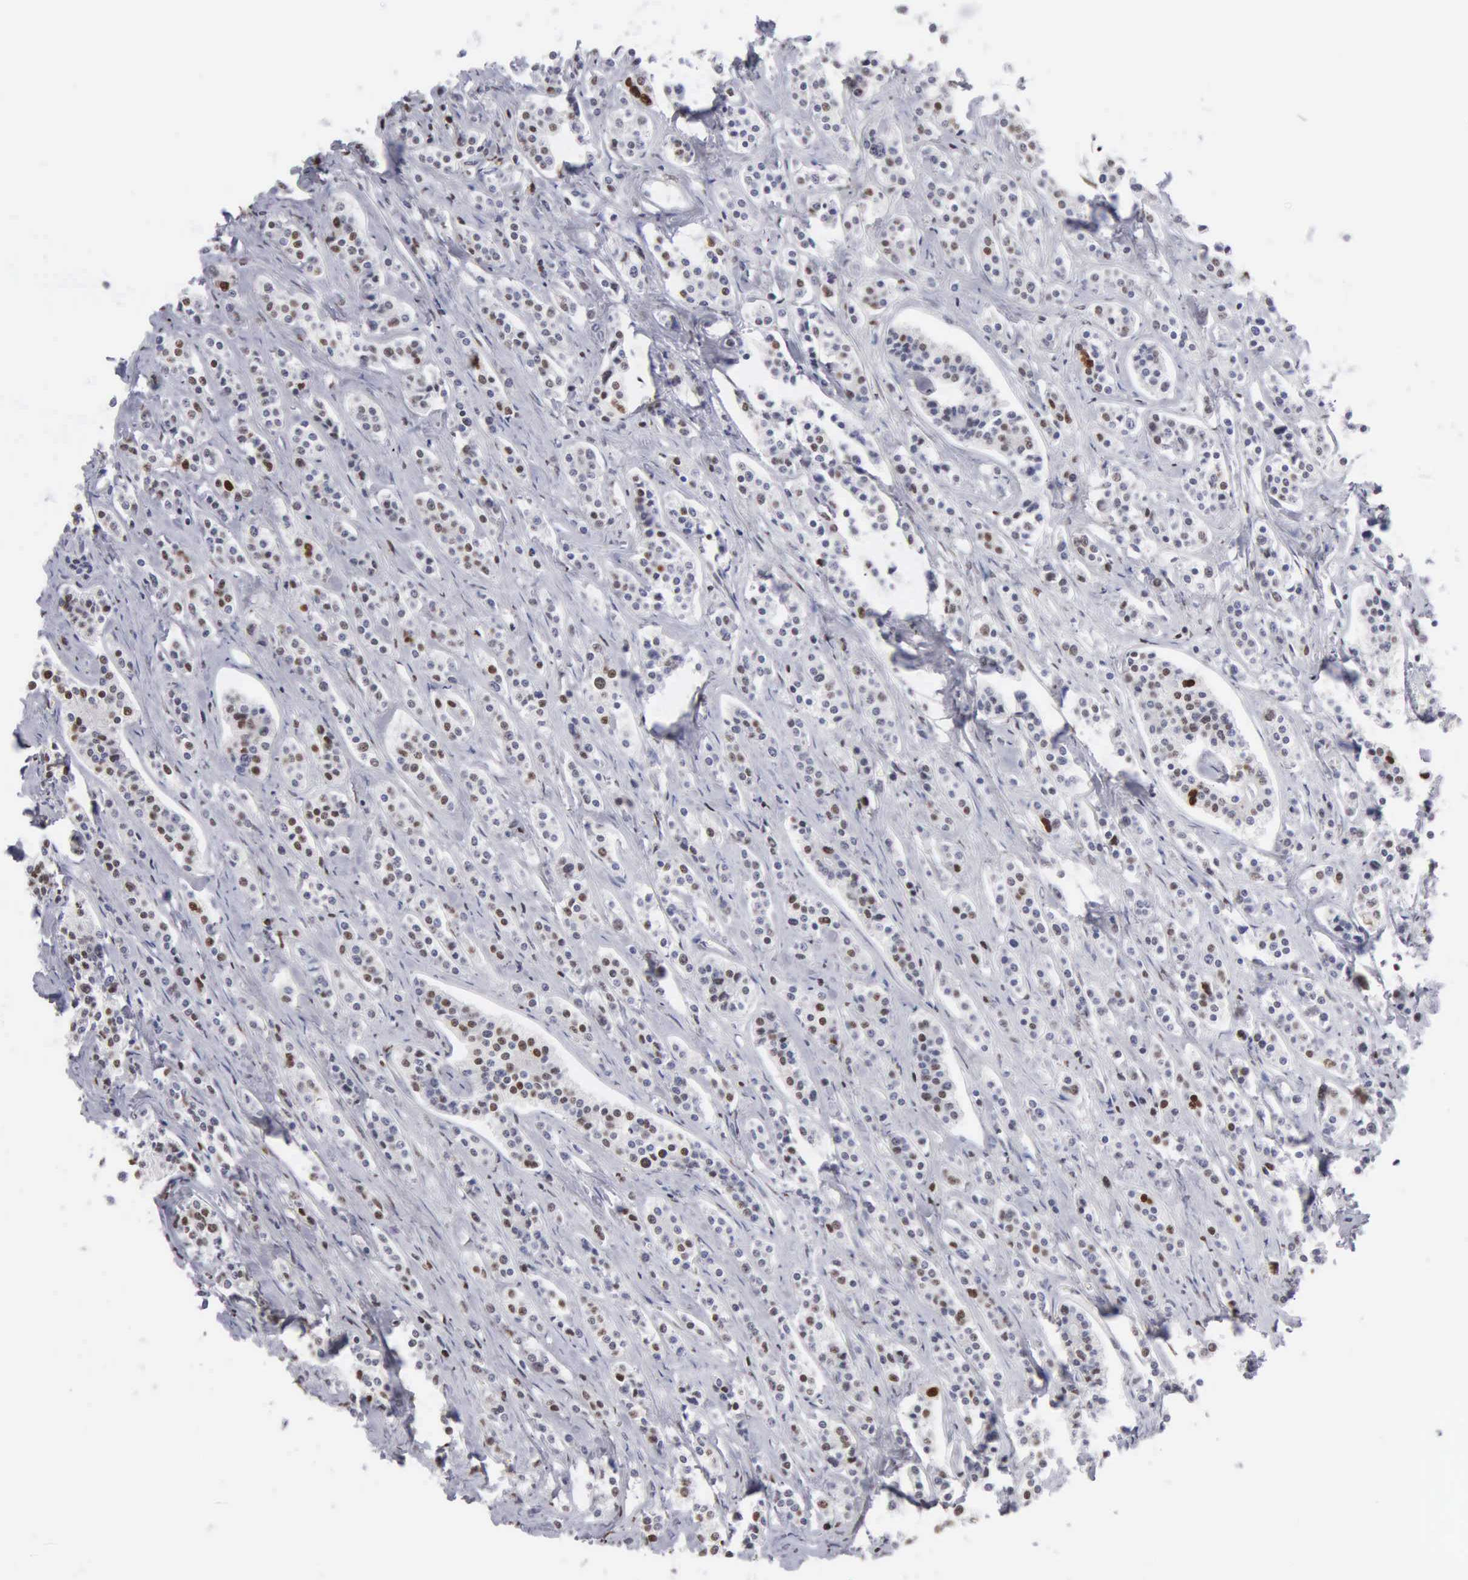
{"staining": {"intensity": "moderate", "quantity": "25%-75%", "location": "nuclear"}, "tissue": "carcinoid", "cell_type": "Tumor cells", "image_type": "cancer", "snomed": [{"axis": "morphology", "description": "Carcinoid, malignant, NOS"}, {"axis": "topography", "description": "Small intestine"}], "caption": "Immunohistochemical staining of human malignant carcinoid reveals medium levels of moderate nuclear protein expression in about 25%-75% of tumor cells. The staining was performed using DAB to visualize the protein expression in brown, while the nuclei were stained in blue with hematoxylin (Magnification: 20x).", "gene": "CCNG1", "patient": {"sex": "male", "age": 63}}